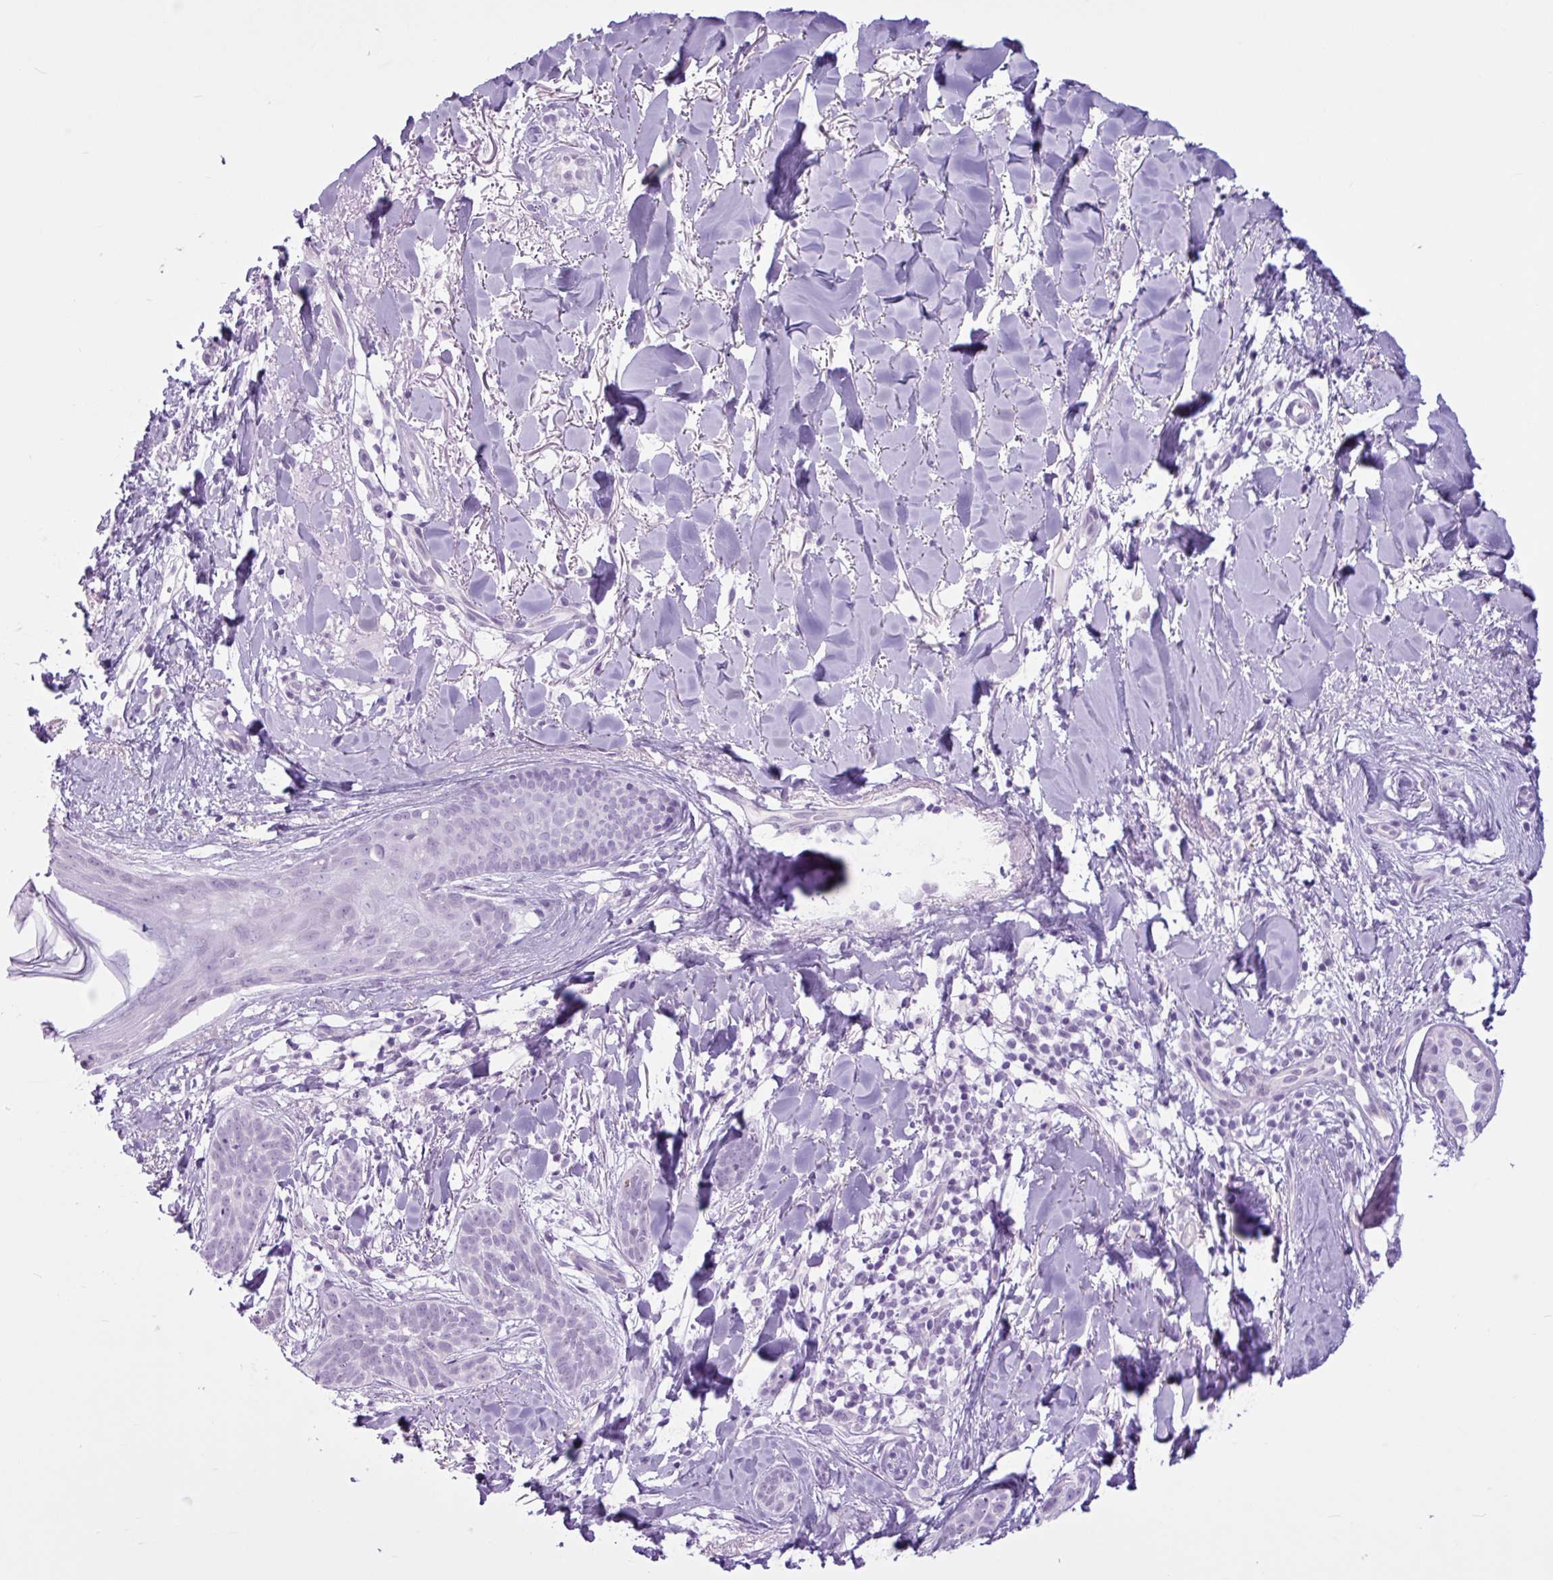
{"staining": {"intensity": "negative", "quantity": "none", "location": "none"}, "tissue": "skin cancer", "cell_type": "Tumor cells", "image_type": "cancer", "snomed": [{"axis": "morphology", "description": "Basal cell carcinoma"}, {"axis": "topography", "description": "Skin"}], "caption": "Skin basal cell carcinoma was stained to show a protein in brown. There is no significant staining in tumor cells.", "gene": "TMEM178A", "patient": {"sex": "male", "age": 52}}